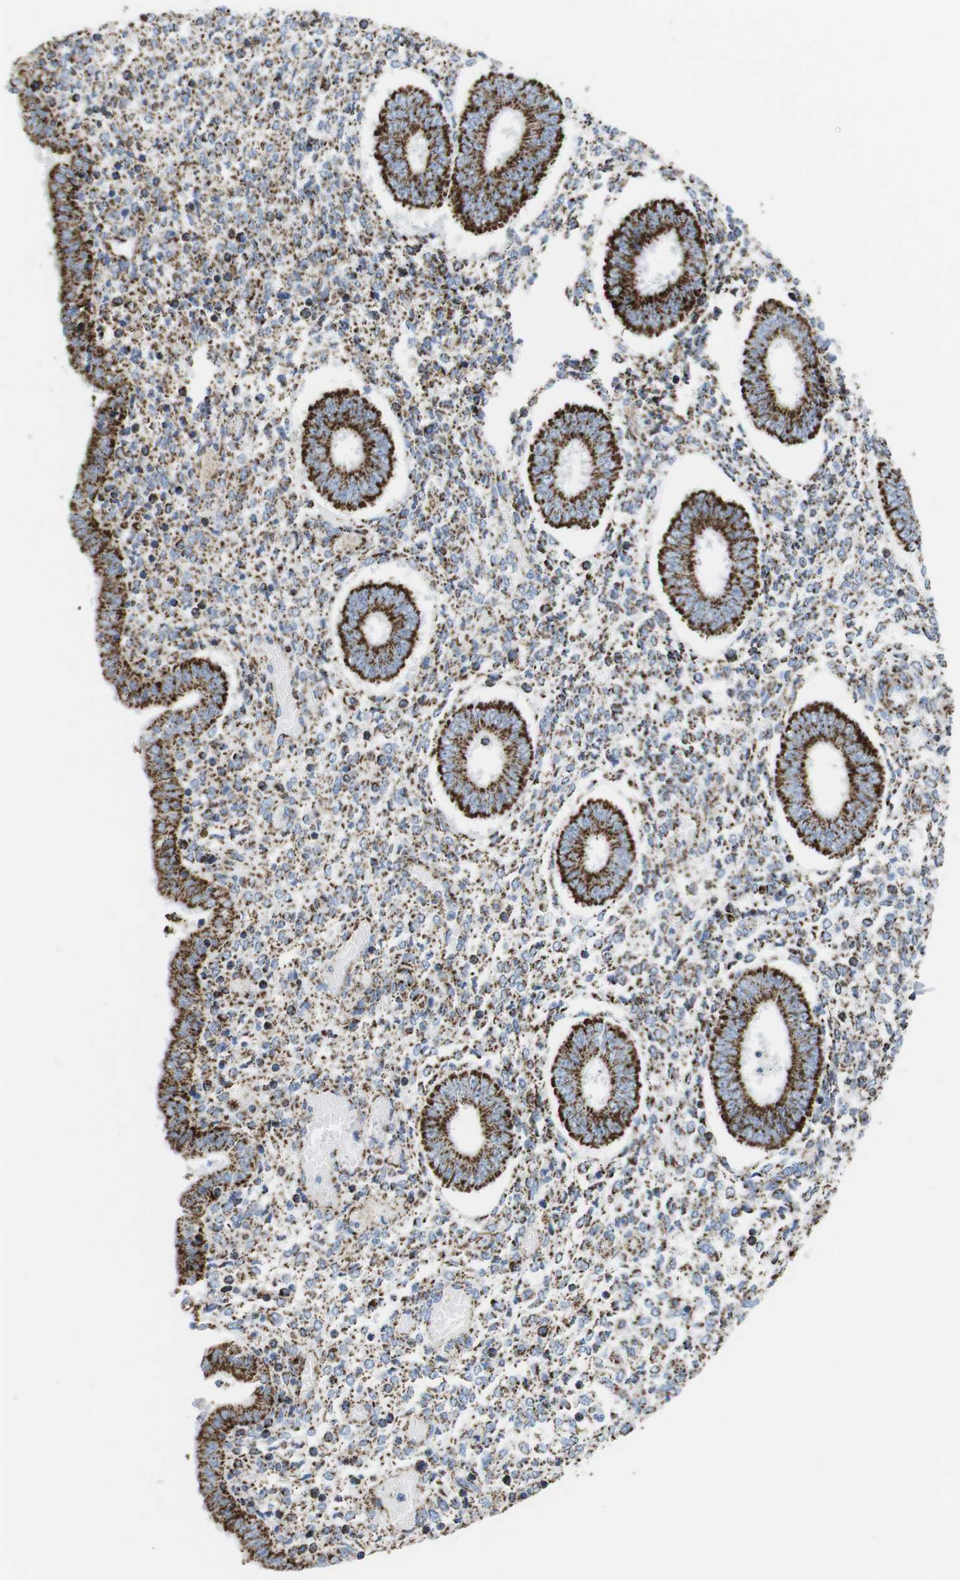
{"staining": {"intensity": "moderate", "quantity": ">75%", "location": "cytoplasmic/membranous"}, "tissue": "endometrium", "cell_type": "Cells in endometrial stroma", "image_type": "normal", "snomed": [{"axis": "morphology", "description": "Normal tissue, NOS"}, {"axis": "topography", "description": "Endometrium"}], "caption": "Protein staining shows moderate cytoplasmic/membranous staining in about >75% of cells in endometrial stroma in unremarkable endometrium. Ihc stains the protein in brown and the nuclei are stained blue.", "gene": "ATP5PO", "patient": {"sex": "female", "age": 35}}